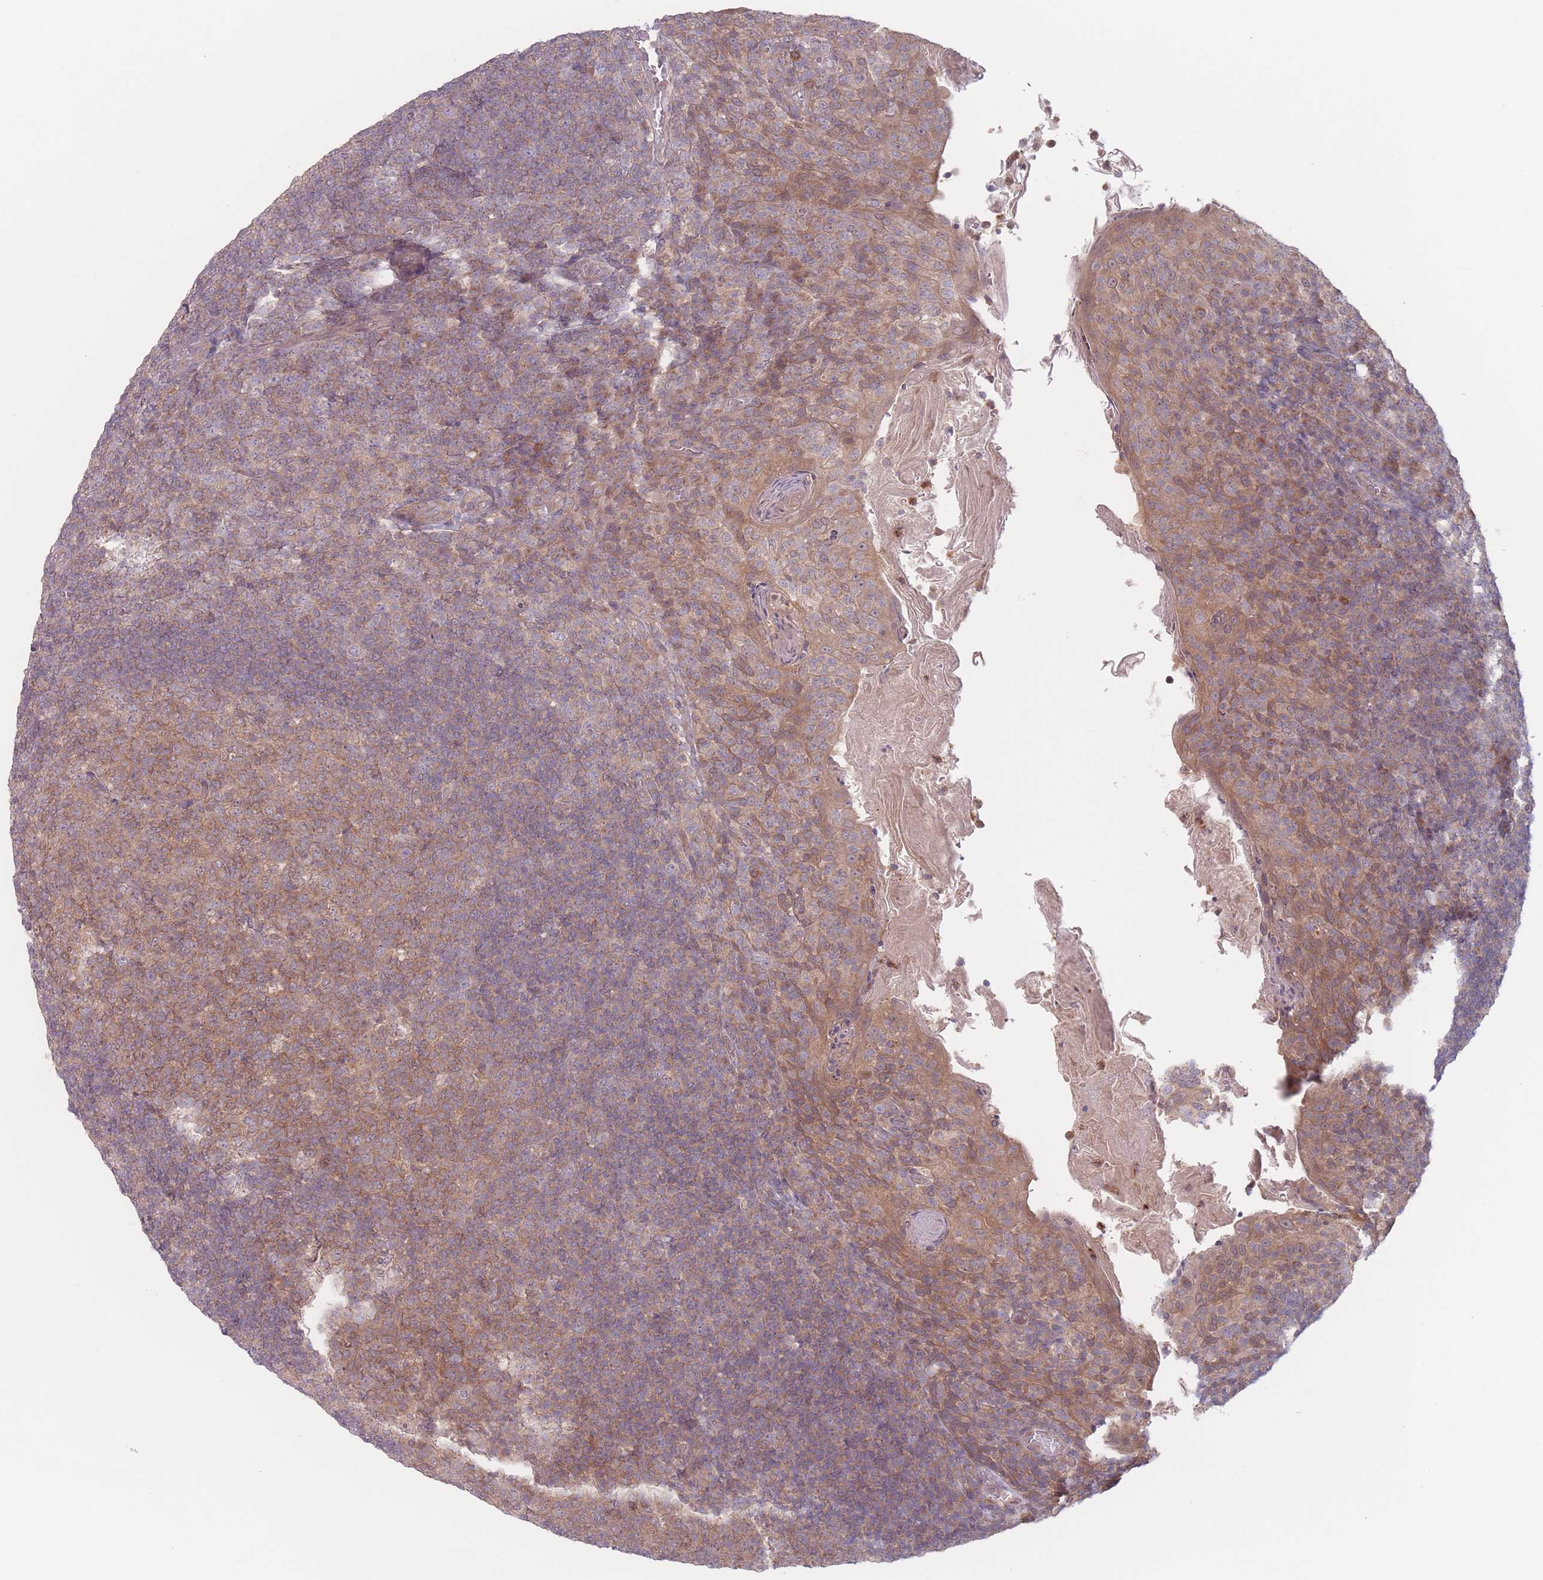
{"staining": {"intensity": "moderate", "quantity": ">75%", "location": "cytoplasmic/membranous"}, "tissue": "tonsil", "cell_type": "Germinal center cells", "image_type": "normal", "snomed": [{"axis": "morphology", "description": "Normal tissue, NOS"}, {"axis": "topography", "description": "Tonsil"}], "caption": "Moderate cytoplasmic/membranous positivity for a protein is seen in approximately >75% of germinal center cells of normal tonsil using IHC.", "gene": "PPM1A", "patient": {"sex": "female", "age": 10}}